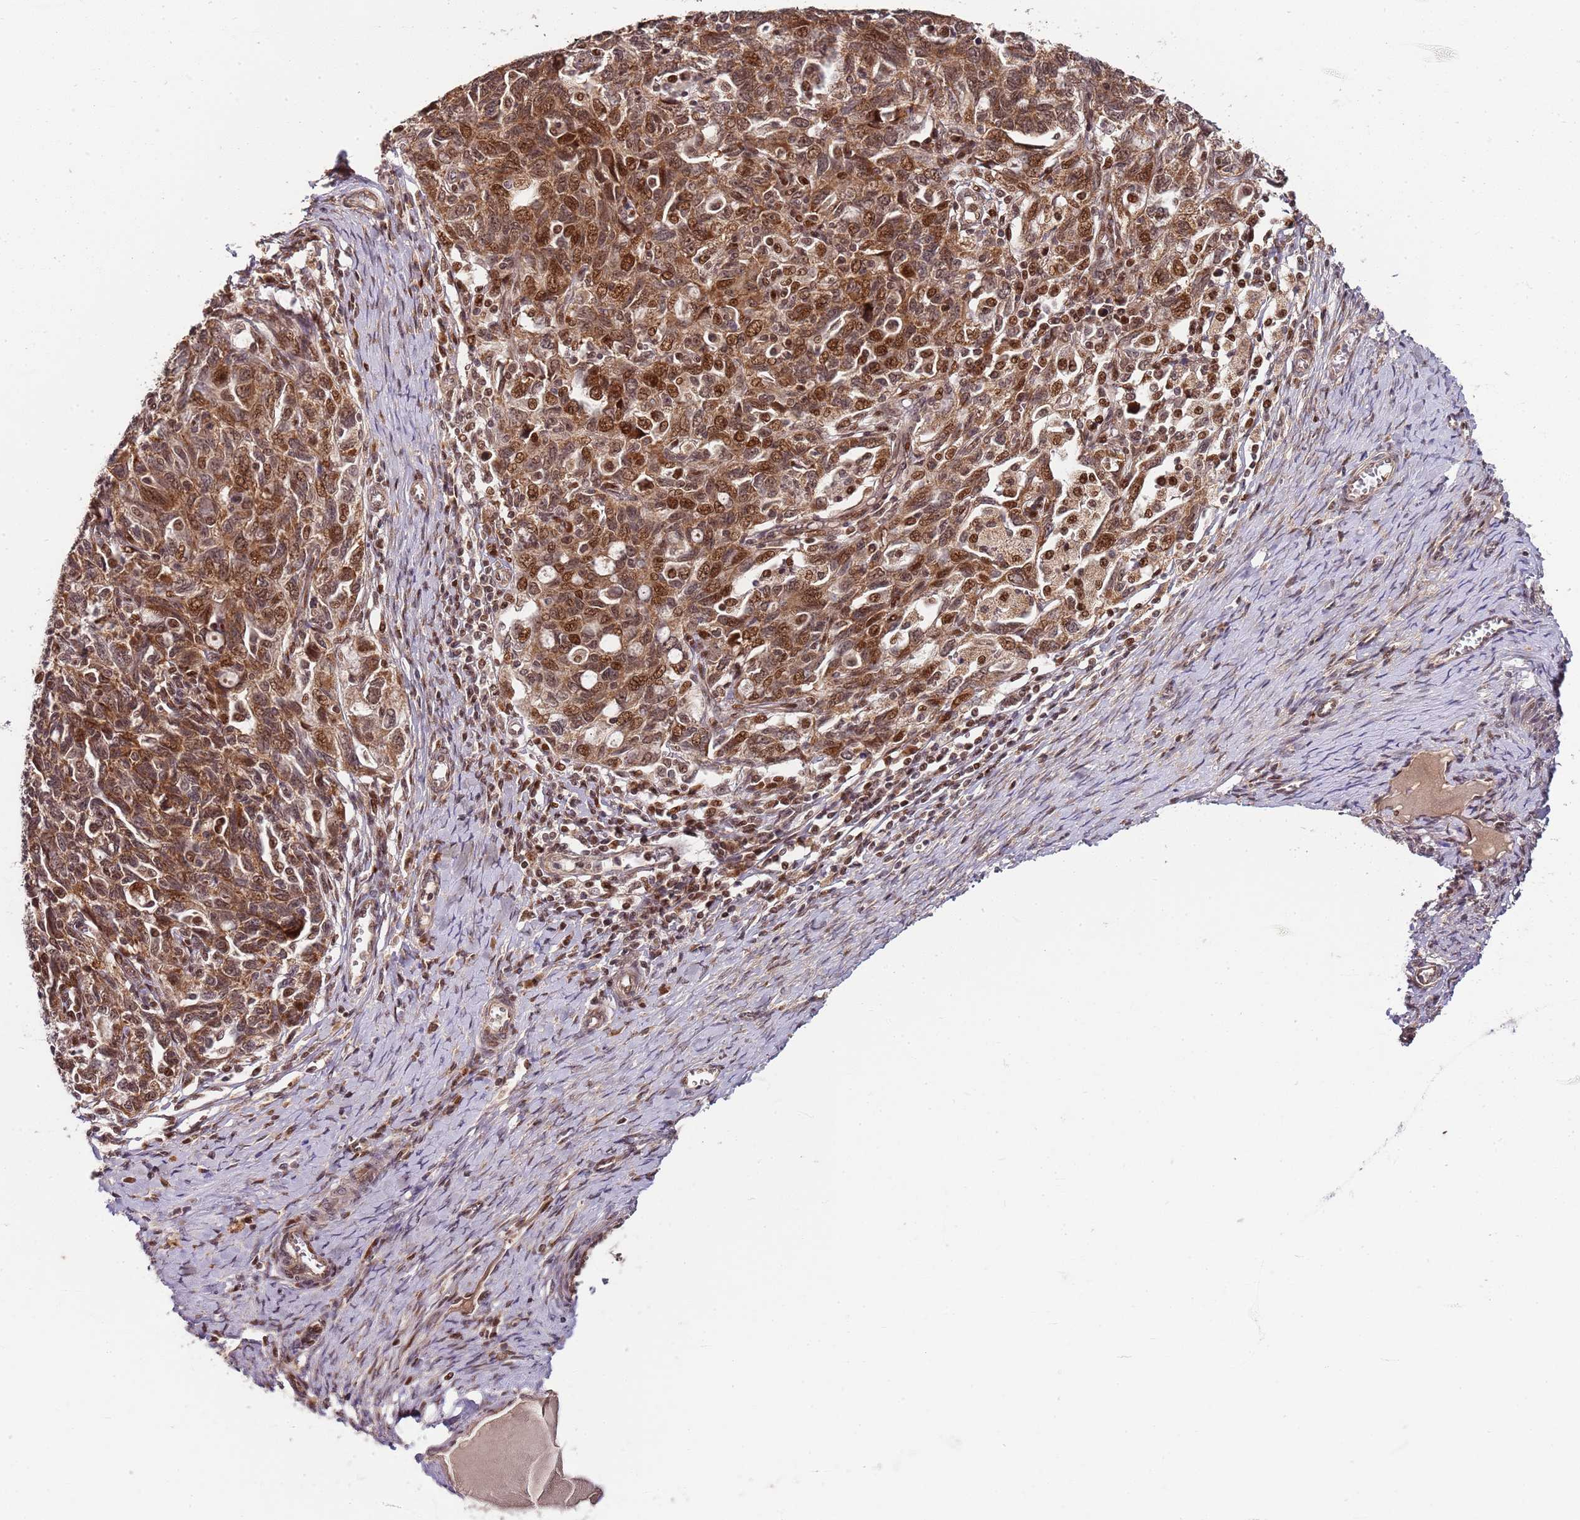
{"staining": {"intensity": "moderate", "quantity": ">75%", "location": "cytoplasmic/membranous,nuclear"}, "tissue": "ovarian cancer", "cell_type": "Tumor cells", "image_type": "cancer", "snomed": [{"axis": "morphology", "description": "Carcinoma, NOS"}, {"axis": "morphology", "description": "Cystadenocarcinoma, serous, NOS"}, {"axis": "topography", "description": "Ovary"}], "caption": "Human ovarian cancer (carcinoma) stained for a protein (brown) demonstrates moderate cytoplasmic/membranous and nuclear positive staining in approximately >75% of tumor cells.", "gene": "EDC3", "patient": {"sex": "female", "age": 69}}